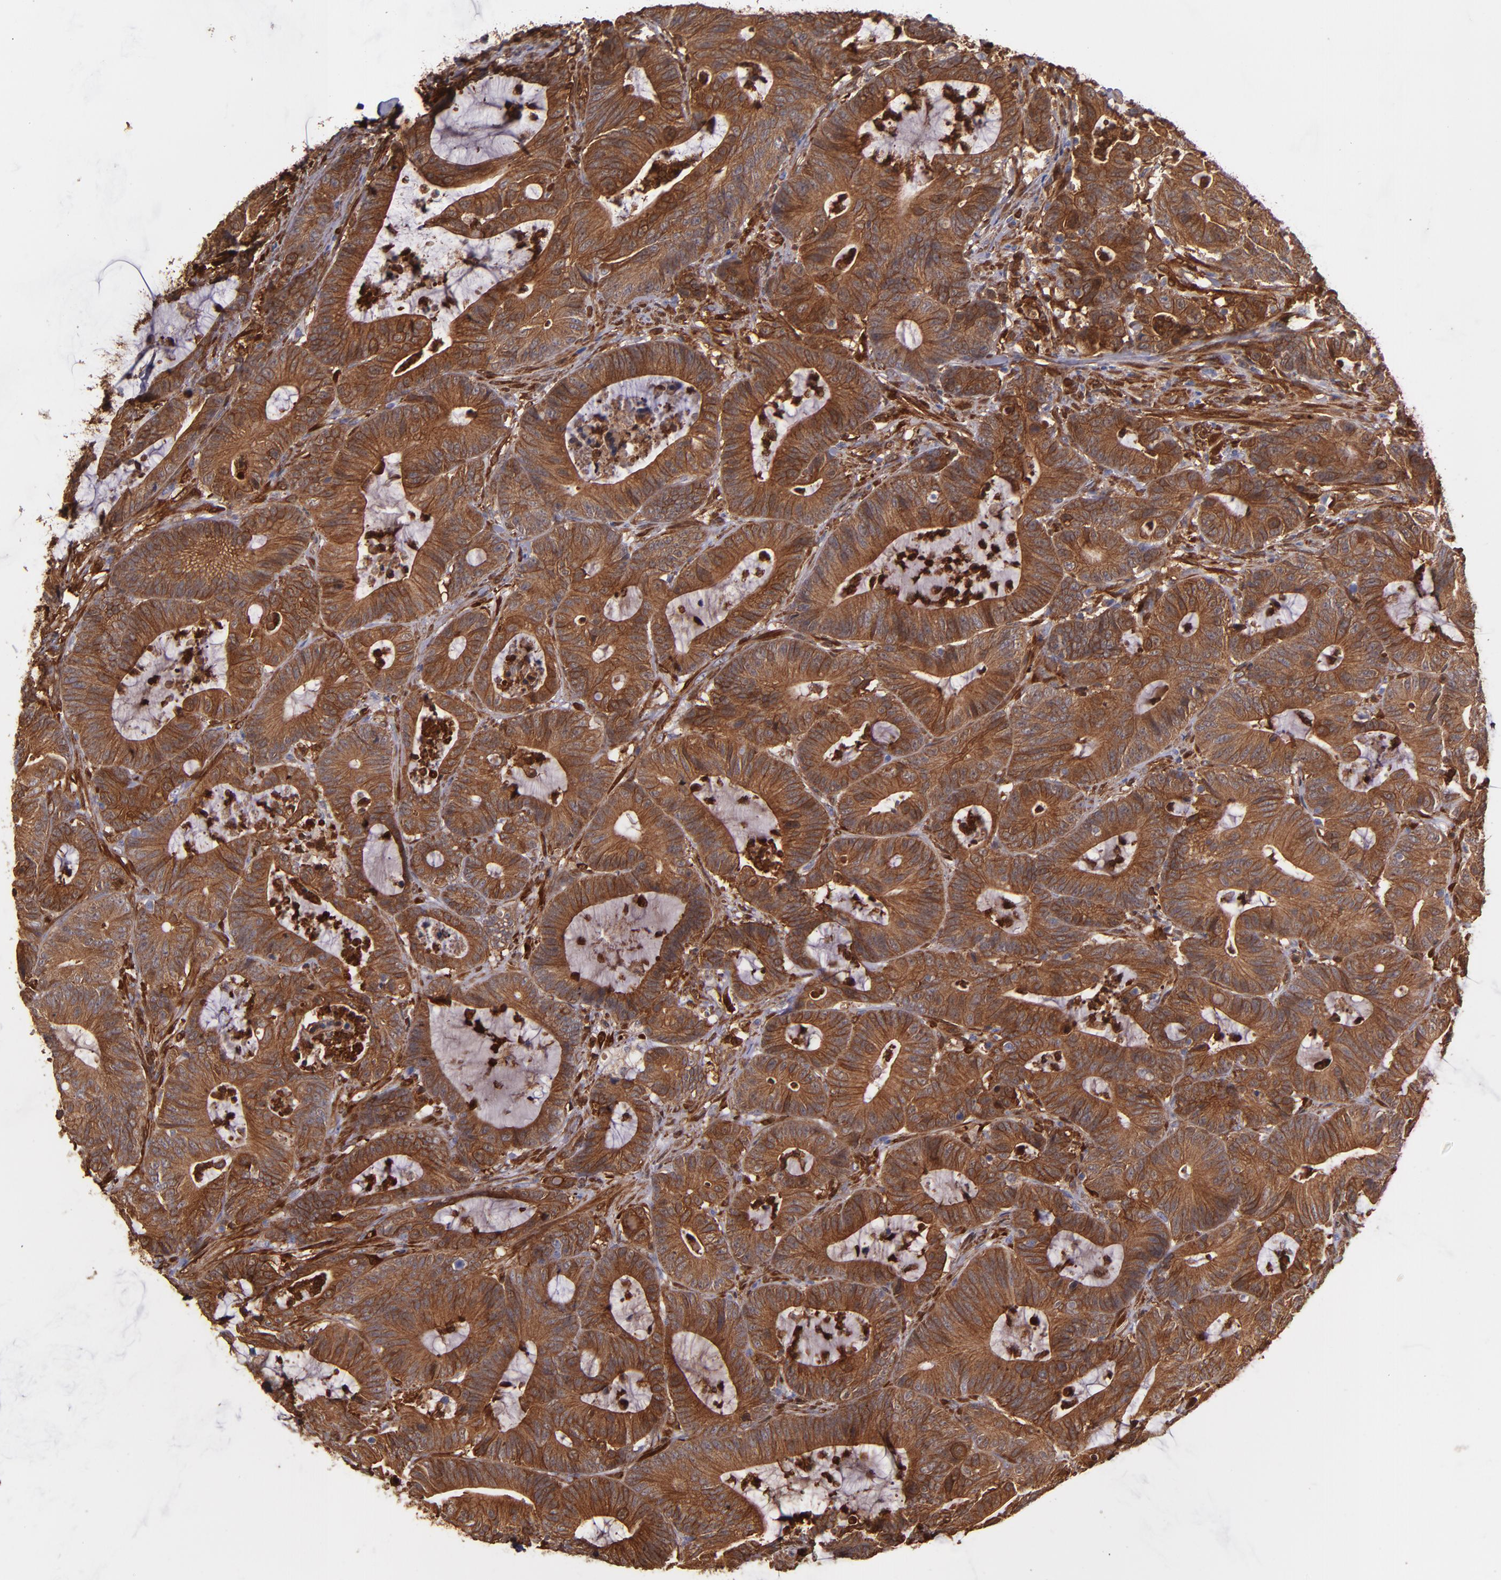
{"staining": {"intensity": "strong", "quantity": ">75%", "location": "cytoplasmic/membranous"}, "tissue": "colorectal cancer", "cell_type": "Tumor cells", "image_type": "cancer", "snomed": [{"axis": "morphology", "description": "Adenocarcinoma, NOS"}, {"axis": "topography", "description": "Colon"}], "caption": "Protein expression analysis of colorectal cancer reveals strong cytoplasmic/membranous expression in about >75% of tumor cells.", "gene": "VCL", "patient": {"sex": "female", "age": 84}}